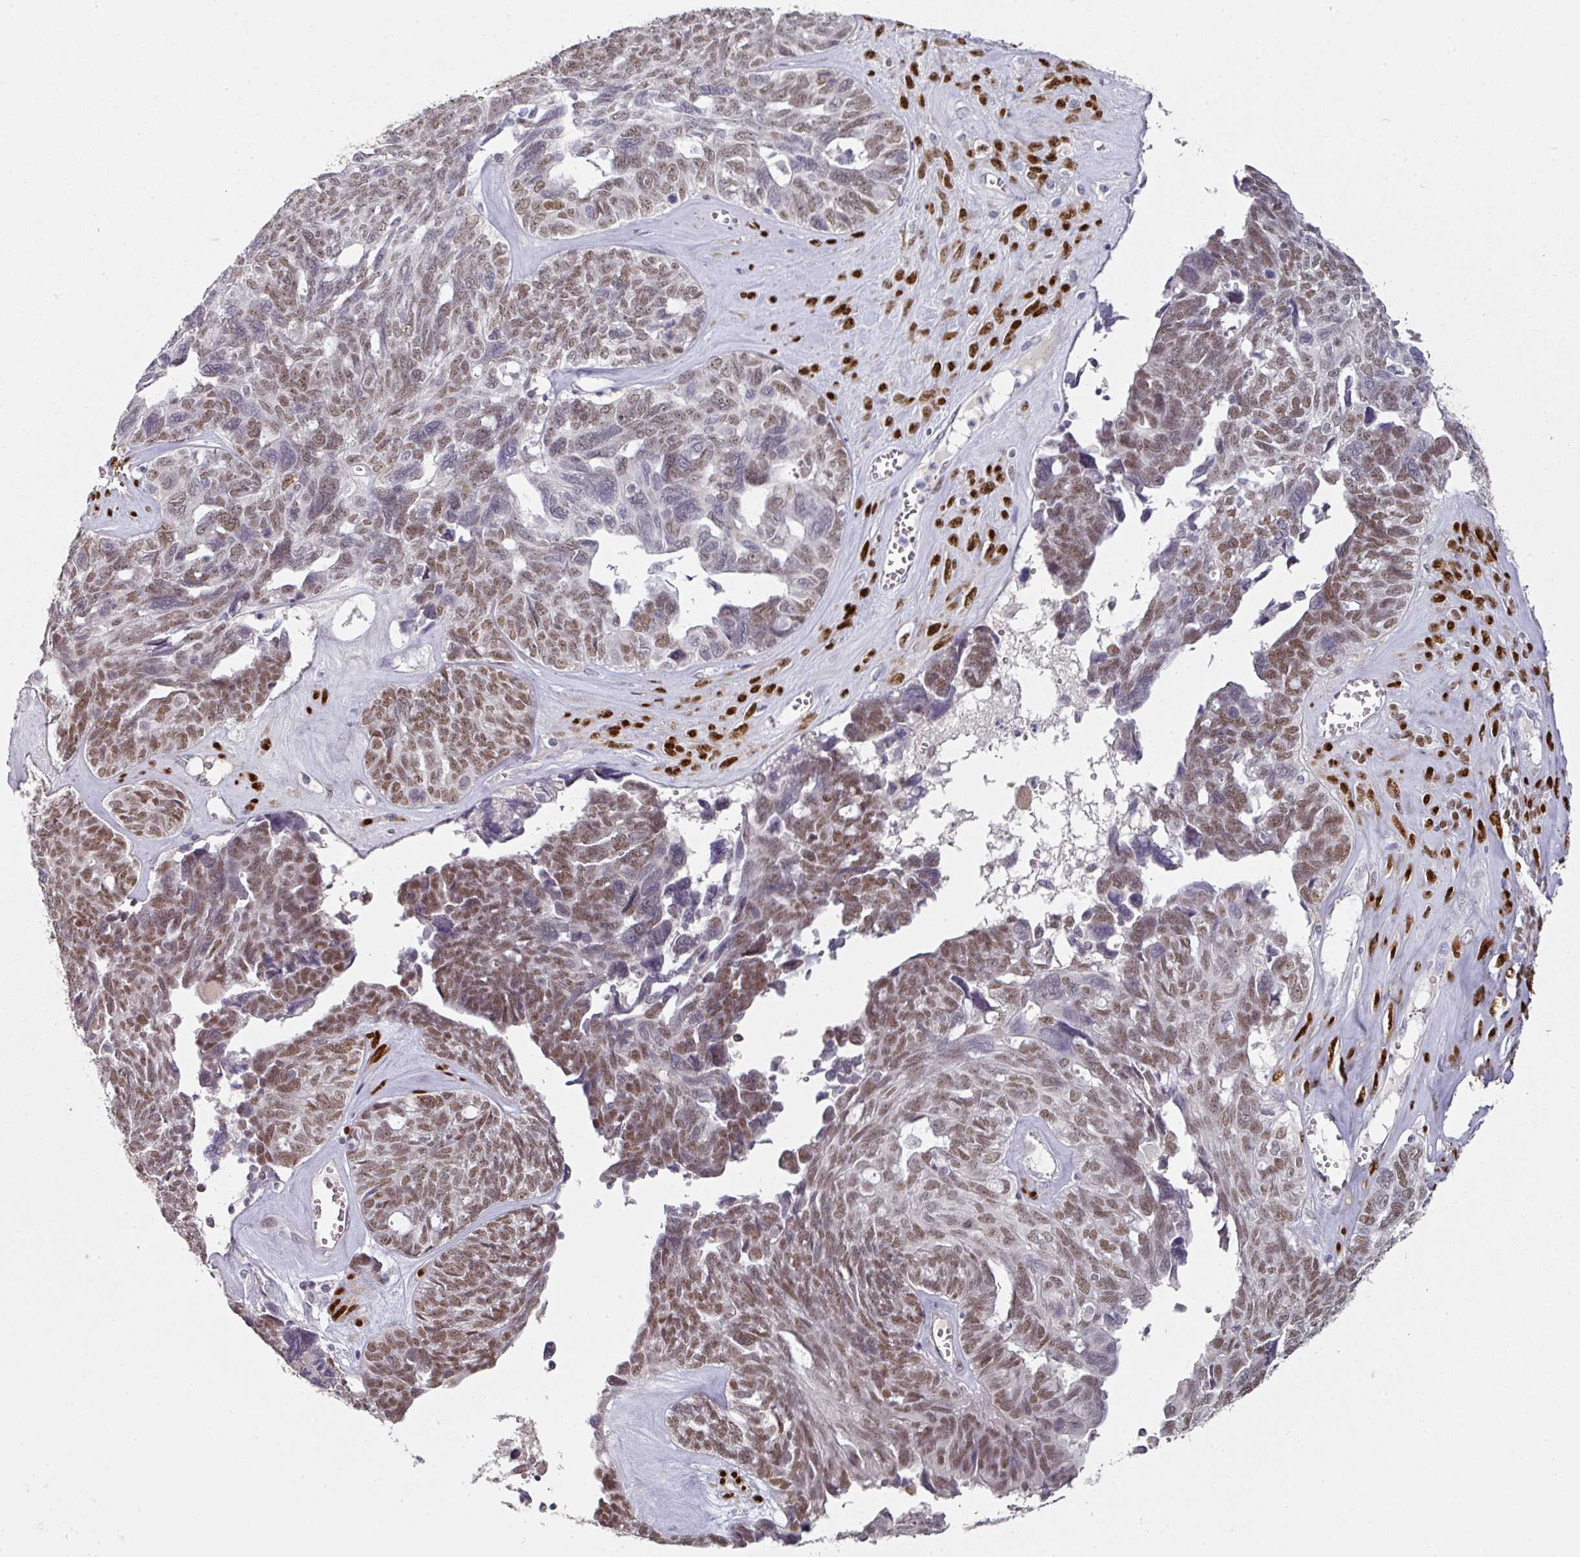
{"staining": {"intensity": "moderate", "quantity": ">75%", "location": "nuclear"}, "tissue": "ovarian cancer", "cell_type": "Tumor cells", "image_type": "cancer", "snomed": [{"axis": "morphology", "description": "Cystadenocarcinoma, serous, NOS"}, {"axis": "topography", "description": "Ovary"}], "caption": "Ovarian cancer (serous cystadenocarcinoma) stained with immunohistochemistry demonstrates moderate nuclear positivity in about >75% of tumor cells. The protein of interest is shown in brown color, while the nuclei are stained blue.", "gene": "ELK1", "patient": {"sex": "female", "age": 79}}